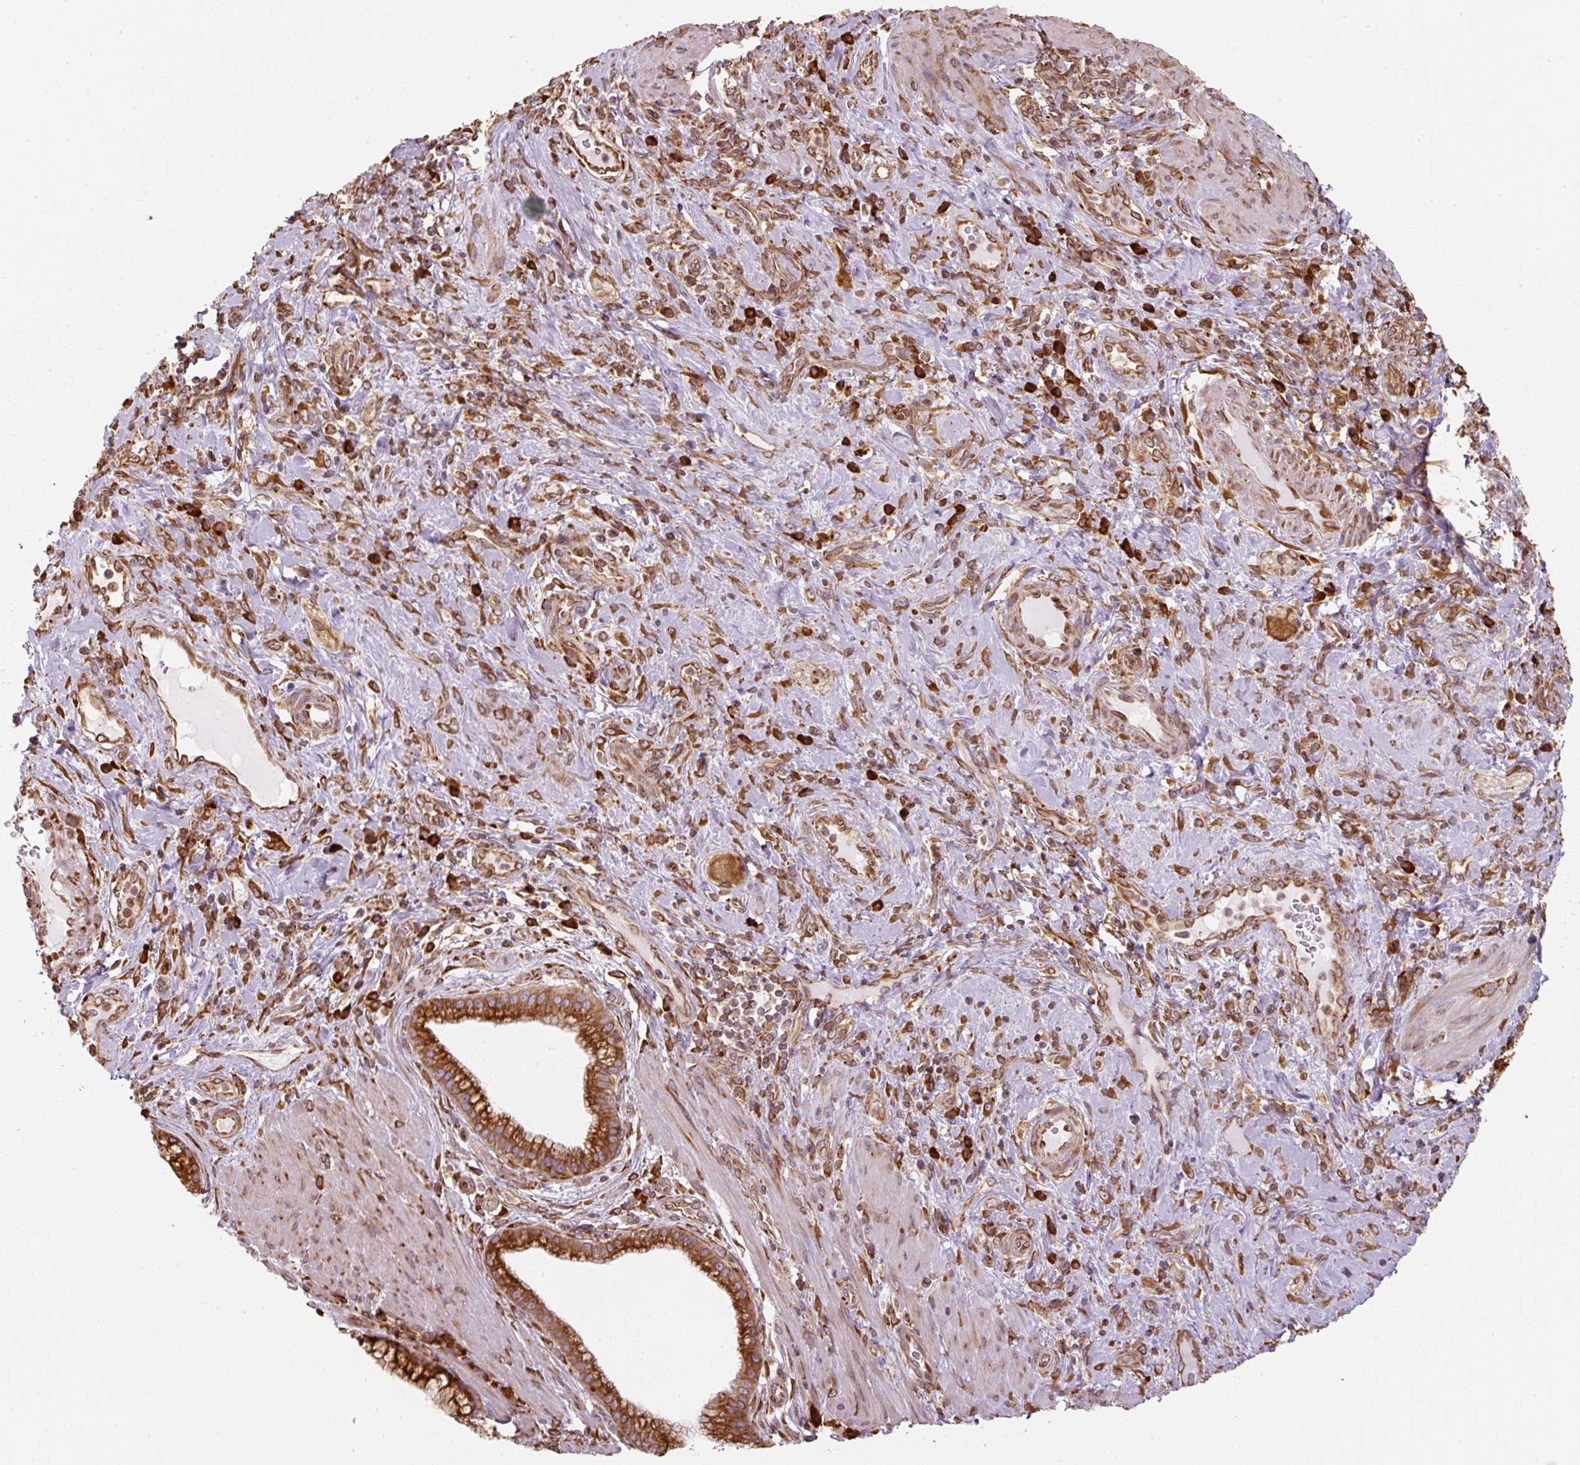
{"staining": {"intensity": "strong", "quantity": ">75%", "location": "cytoplasmic/membranous"}, "tissue": "pancreatic cancer", "cell_type": "Tumor cells", "image_type": "cancer", "snomed": [{"axis": "morphology", "description": "Adenocarcinoma, NOS"}, {"axis": "topography", "description": "Pancreas"}], "caption": "Tumor cells display strong cytoplasmic/membranous expression in approximately >75% of cells in pancreatic cancer. The staining is performed using DAB brown chromogen to label protein expression. The nuclei are counter-stained blue using hematoxylin.", "gene": "PRKCSH", "patient": {"sex": "male", "age": 72}}